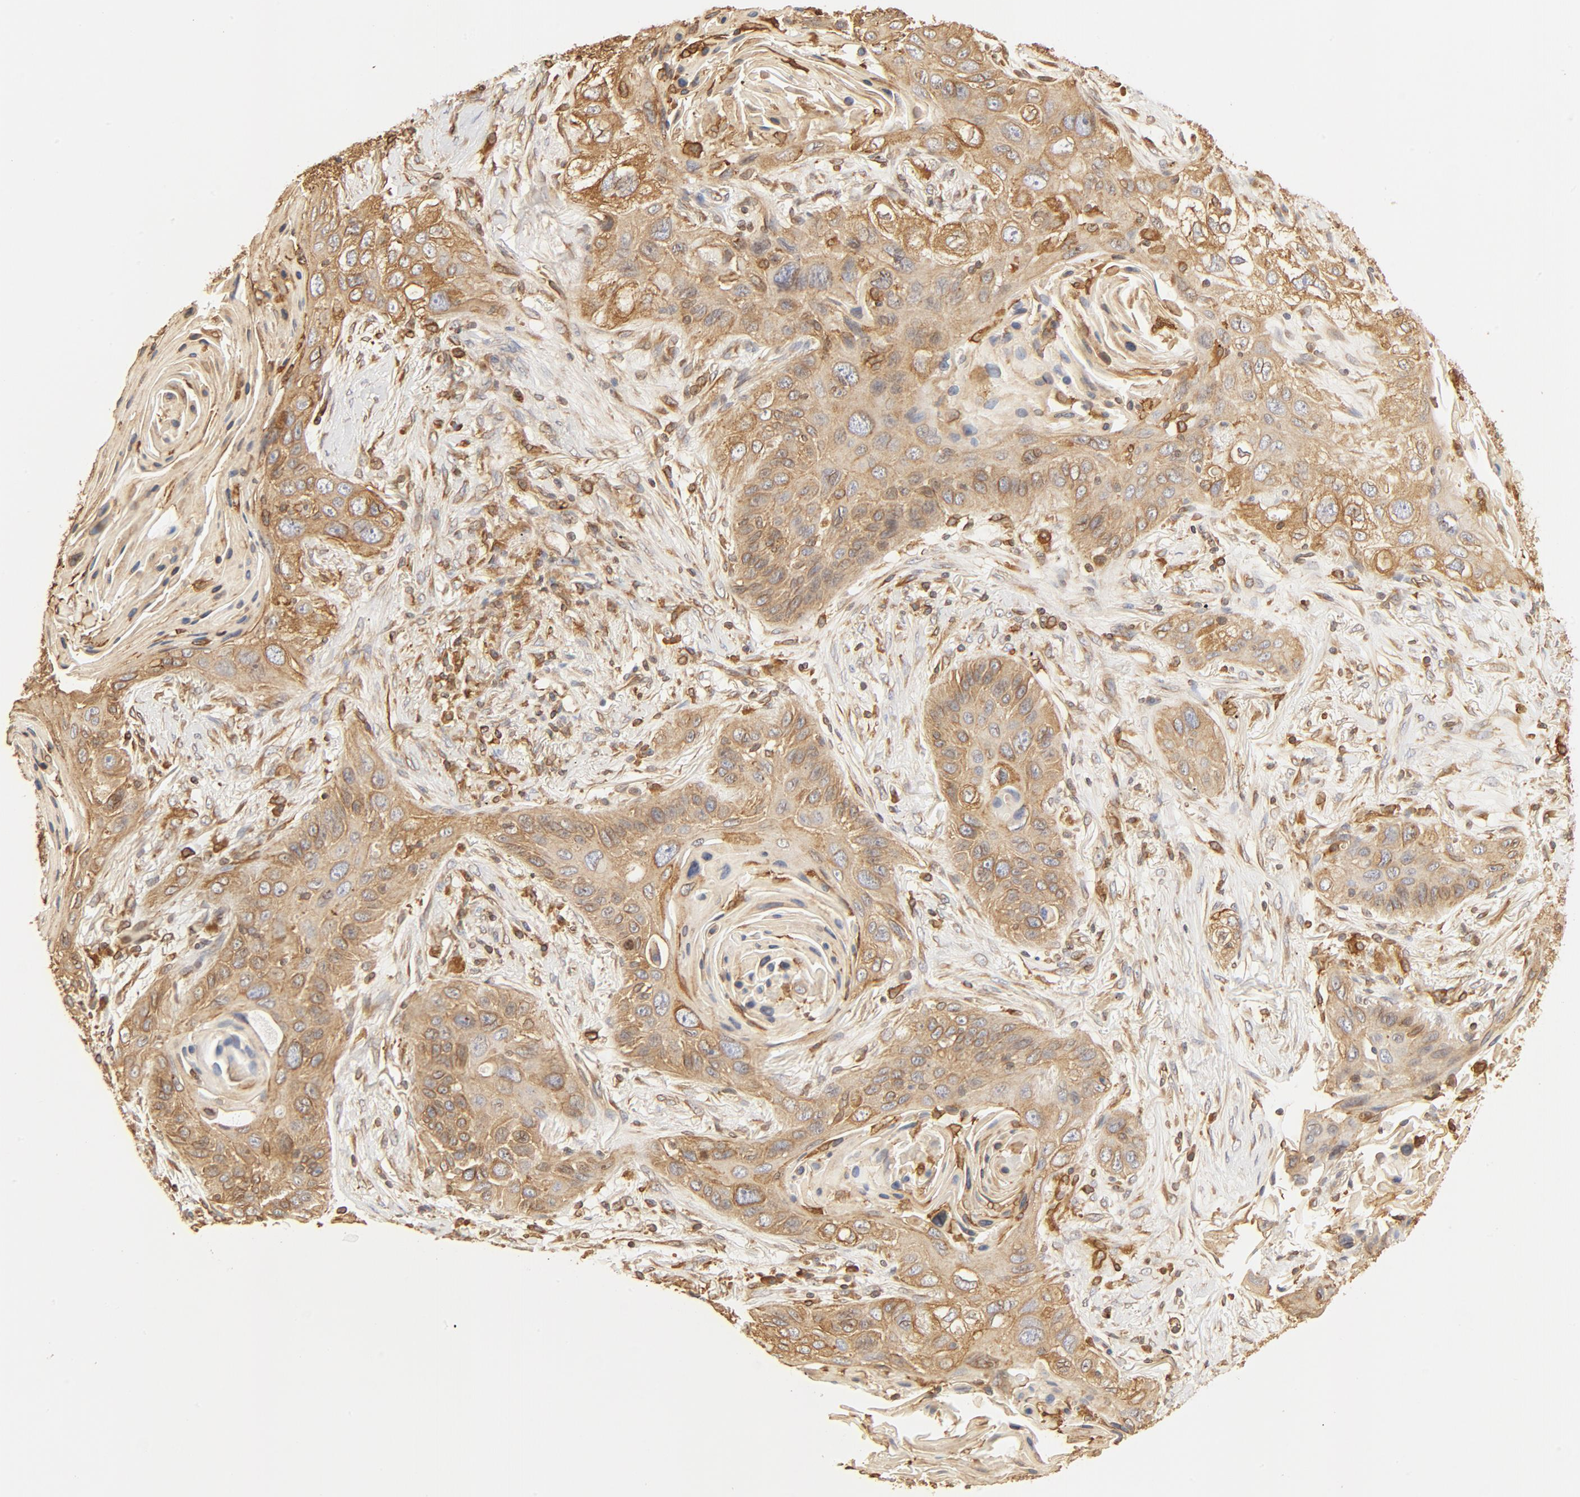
{"staining": {"intensity": "moderate", "quantity": ">75%", "location": "cytoplasmic/membranous"}, "tissue": "lung cancer", "cell_type": "Tumor cells", "image_type": "cancer", "snomed": [{"axis": "morphology", "description": "Squamous cell carcinoma, NOS"}, {"axis": "topography", "description": "Lung"}], "caption": "Immunohistochemistry (IHC) of lung squamous cell carcinoma exhibits medium levels of moderate cytoplasmic/membranous expression in about >75% of tumor cells.", "gene": "BCAP31", "patient": {"sex": "female", "age": 67}}